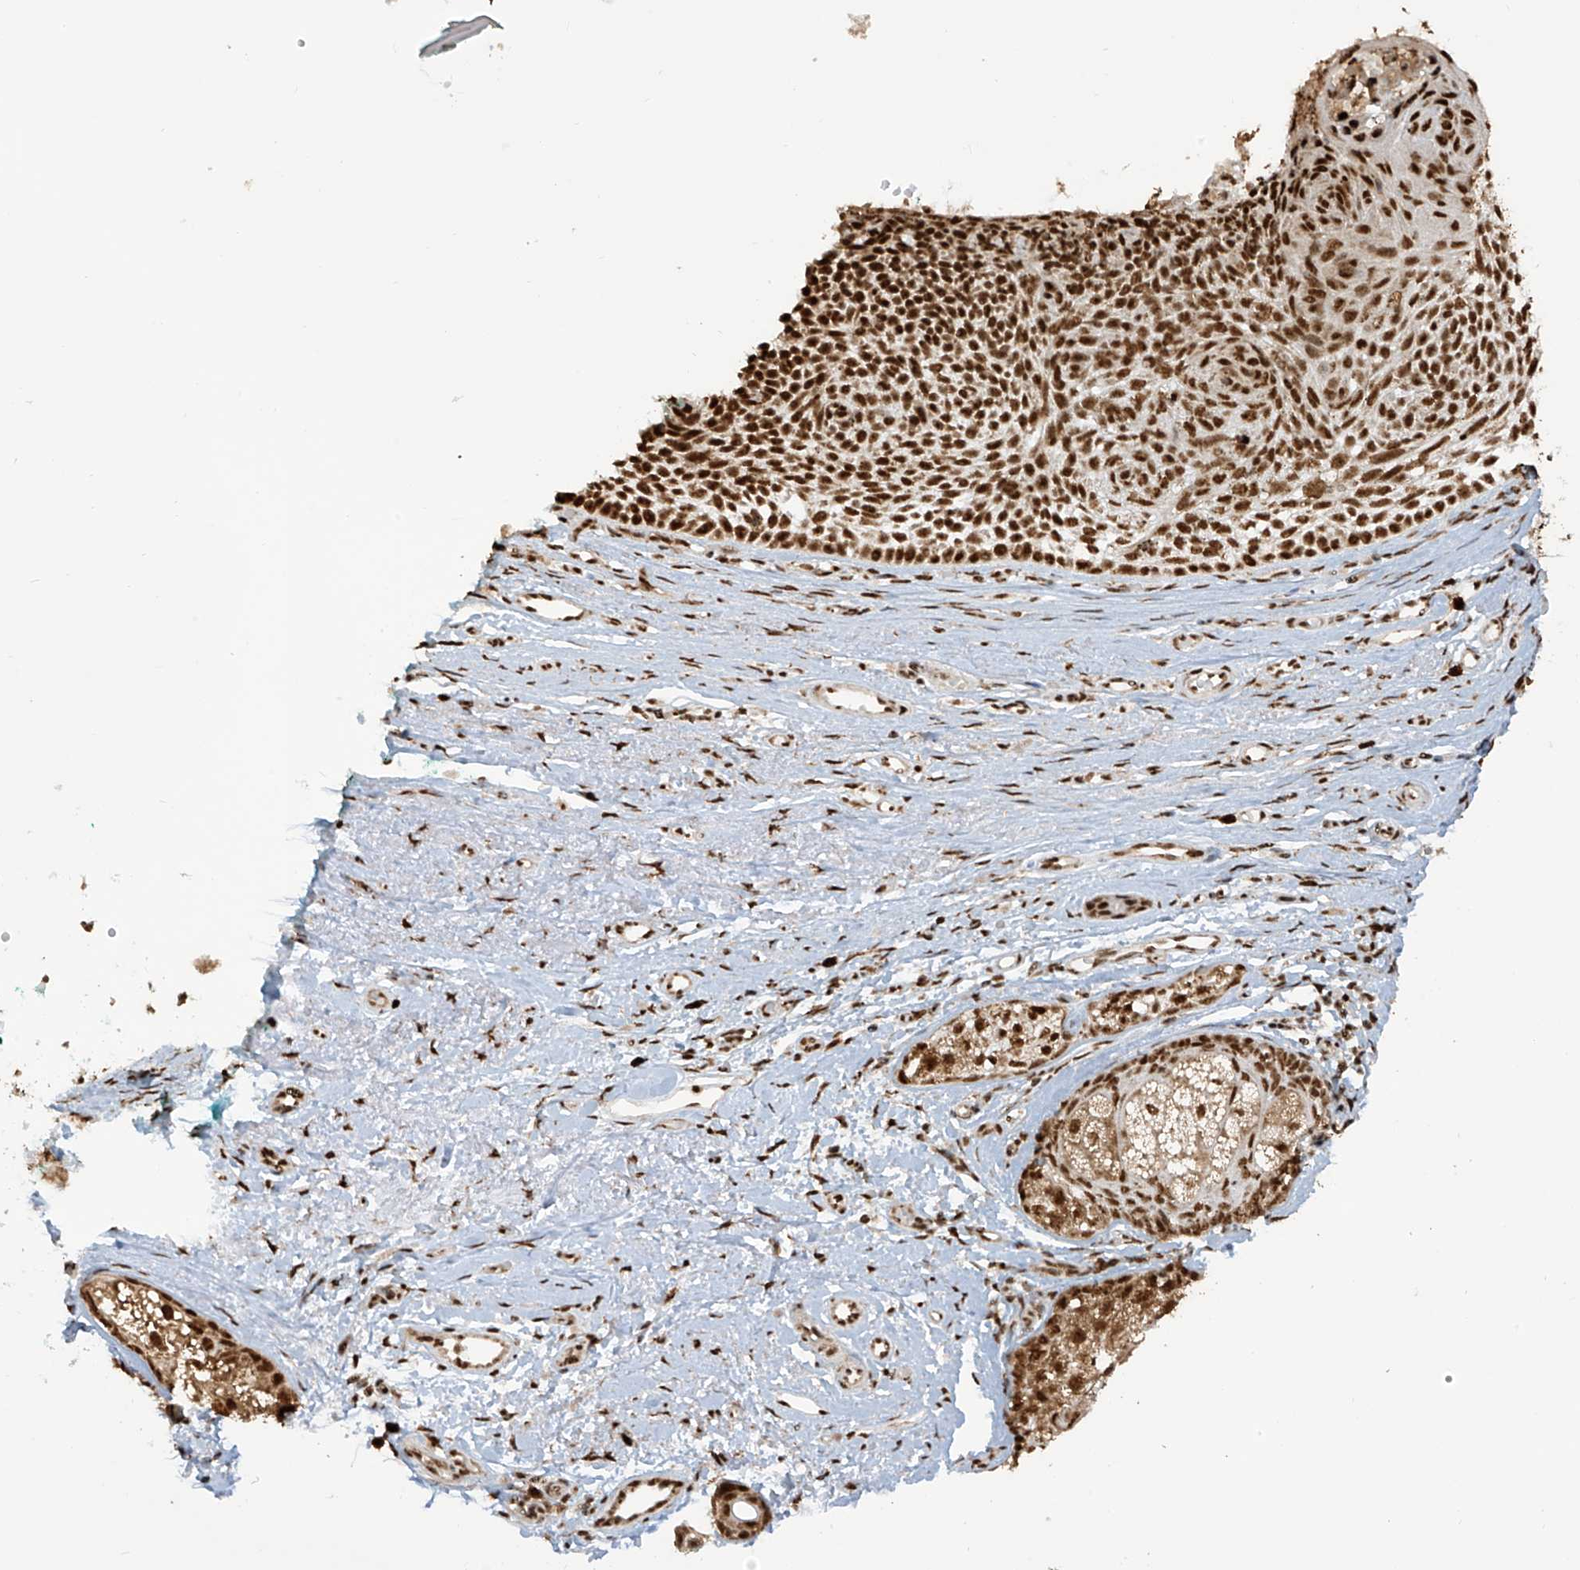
{"staining": {"intensity": "strong", "quantity": ">75%", "location": "nuclear"}, "tissue": "skin cancer", "cell_type": "Tumor cells", "image_type": "cancer", "snomed": [{"axis": "morphology", "description": "Basal cell carcinoma"}, {"axis": "topography", "description": "Skin"}], "caption": "Tumor cells exhibit strong nuclear expression in about >75% of cells in skin cancer (basal cell carcinoma). The staining was performed using DAB (3,3'-diaminobenzidine), with brown indicating positive protein expression. Nuclei are stained blue with hematoxylin.", "gene": "LBH", "patient": {"sex": "female", "age": 81}}